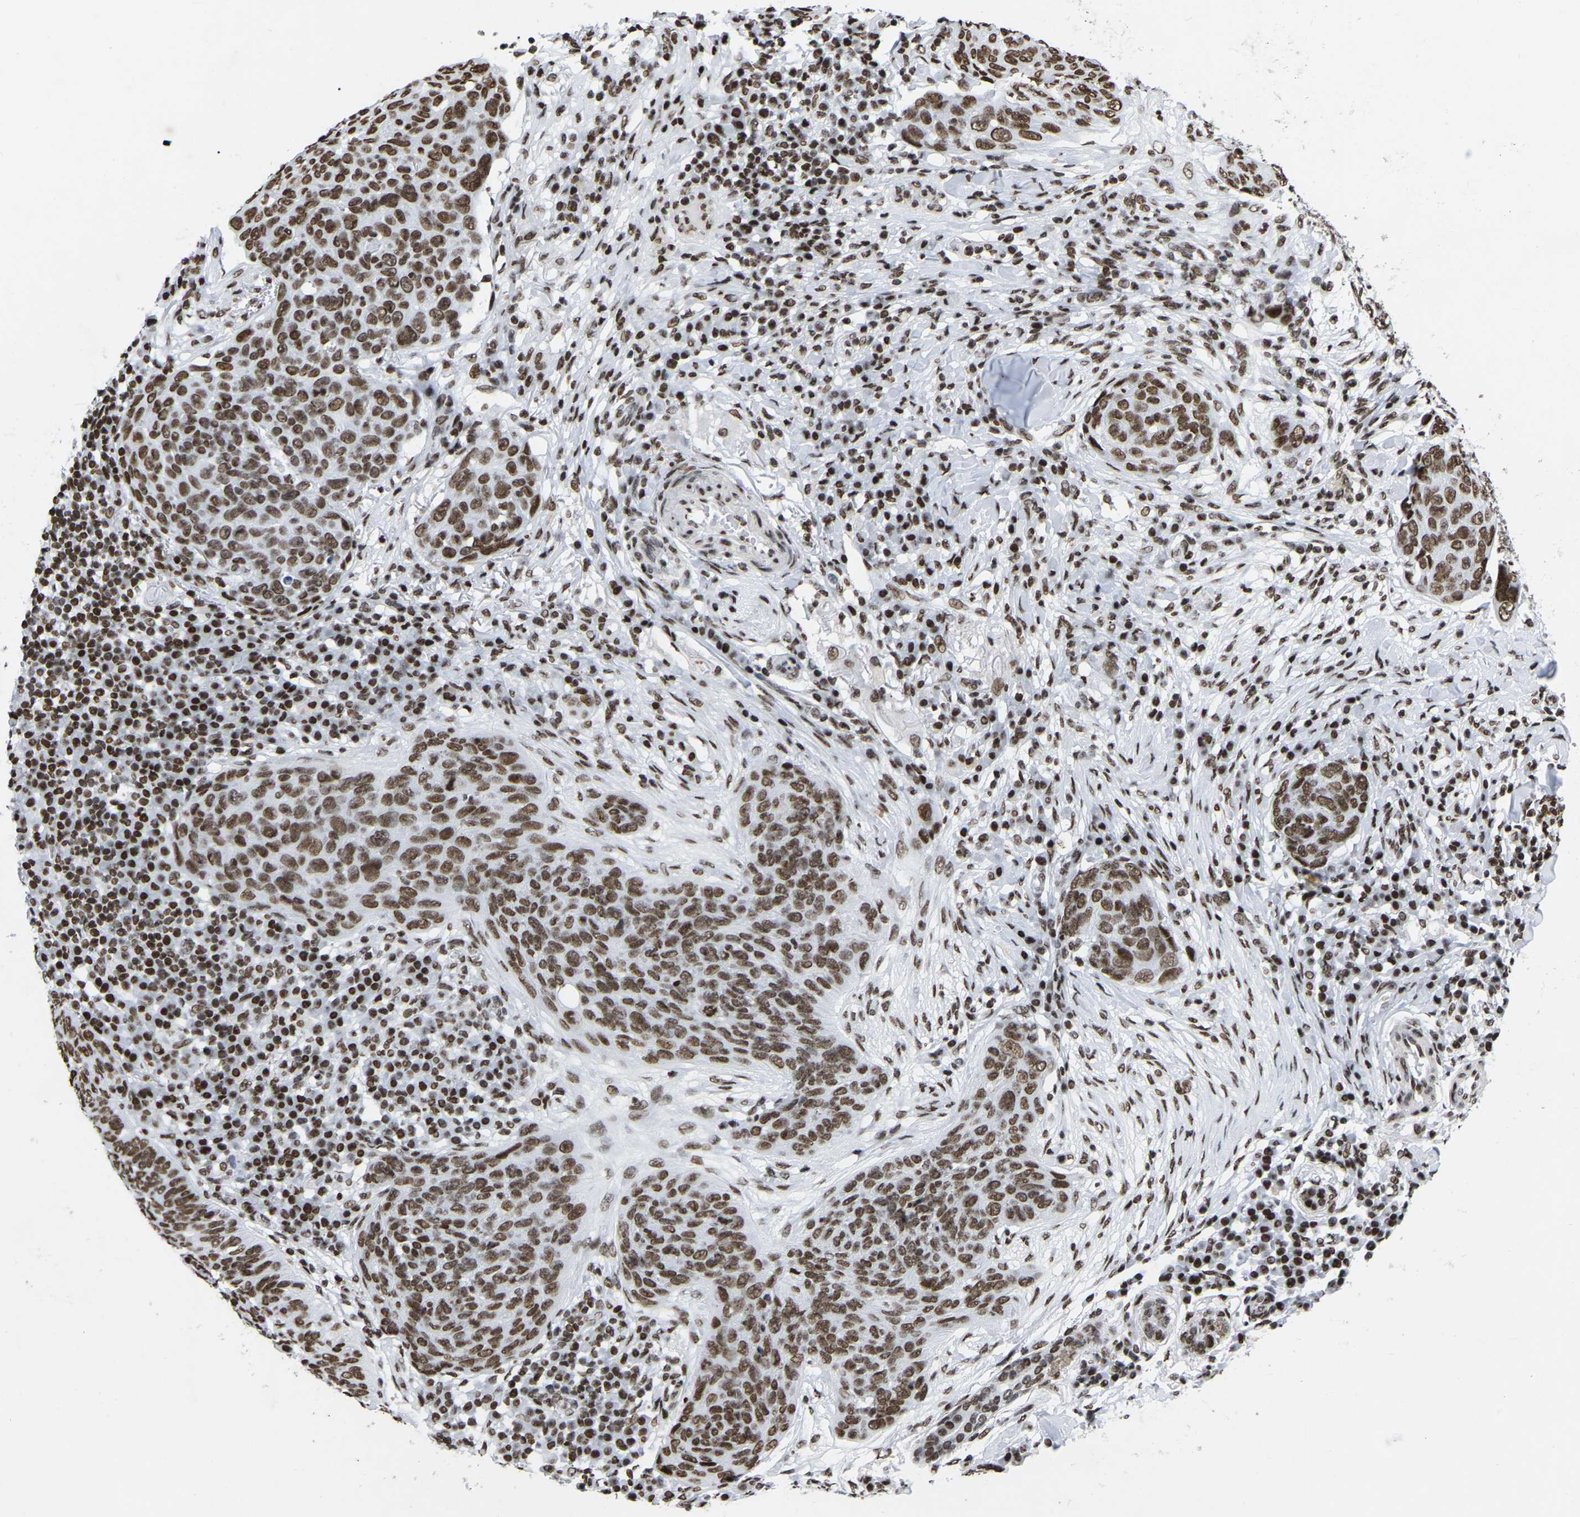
{"staining": {"intensity": "moderate", "quantity": ">75%", "location": "nuclear"}, "tissue": "skin cancer", "cell_type": "Tumor cells", "image_type": "cancer", "snomed": [{"axis": "morphology", "description": "Squamous cell carcinoma in situ, NOS"}, {"axis": "morphology", "description": "Squamous cell carcinoma, NOS"}, {"axis": "topography", "description": "Skin"}], "caption": "Human skin squamous cell carcinoma stained with a protein marker displays moderate staining in tumor cells.", "gene": "PRCC", "patient": {"sex": "male", "age": 93}}